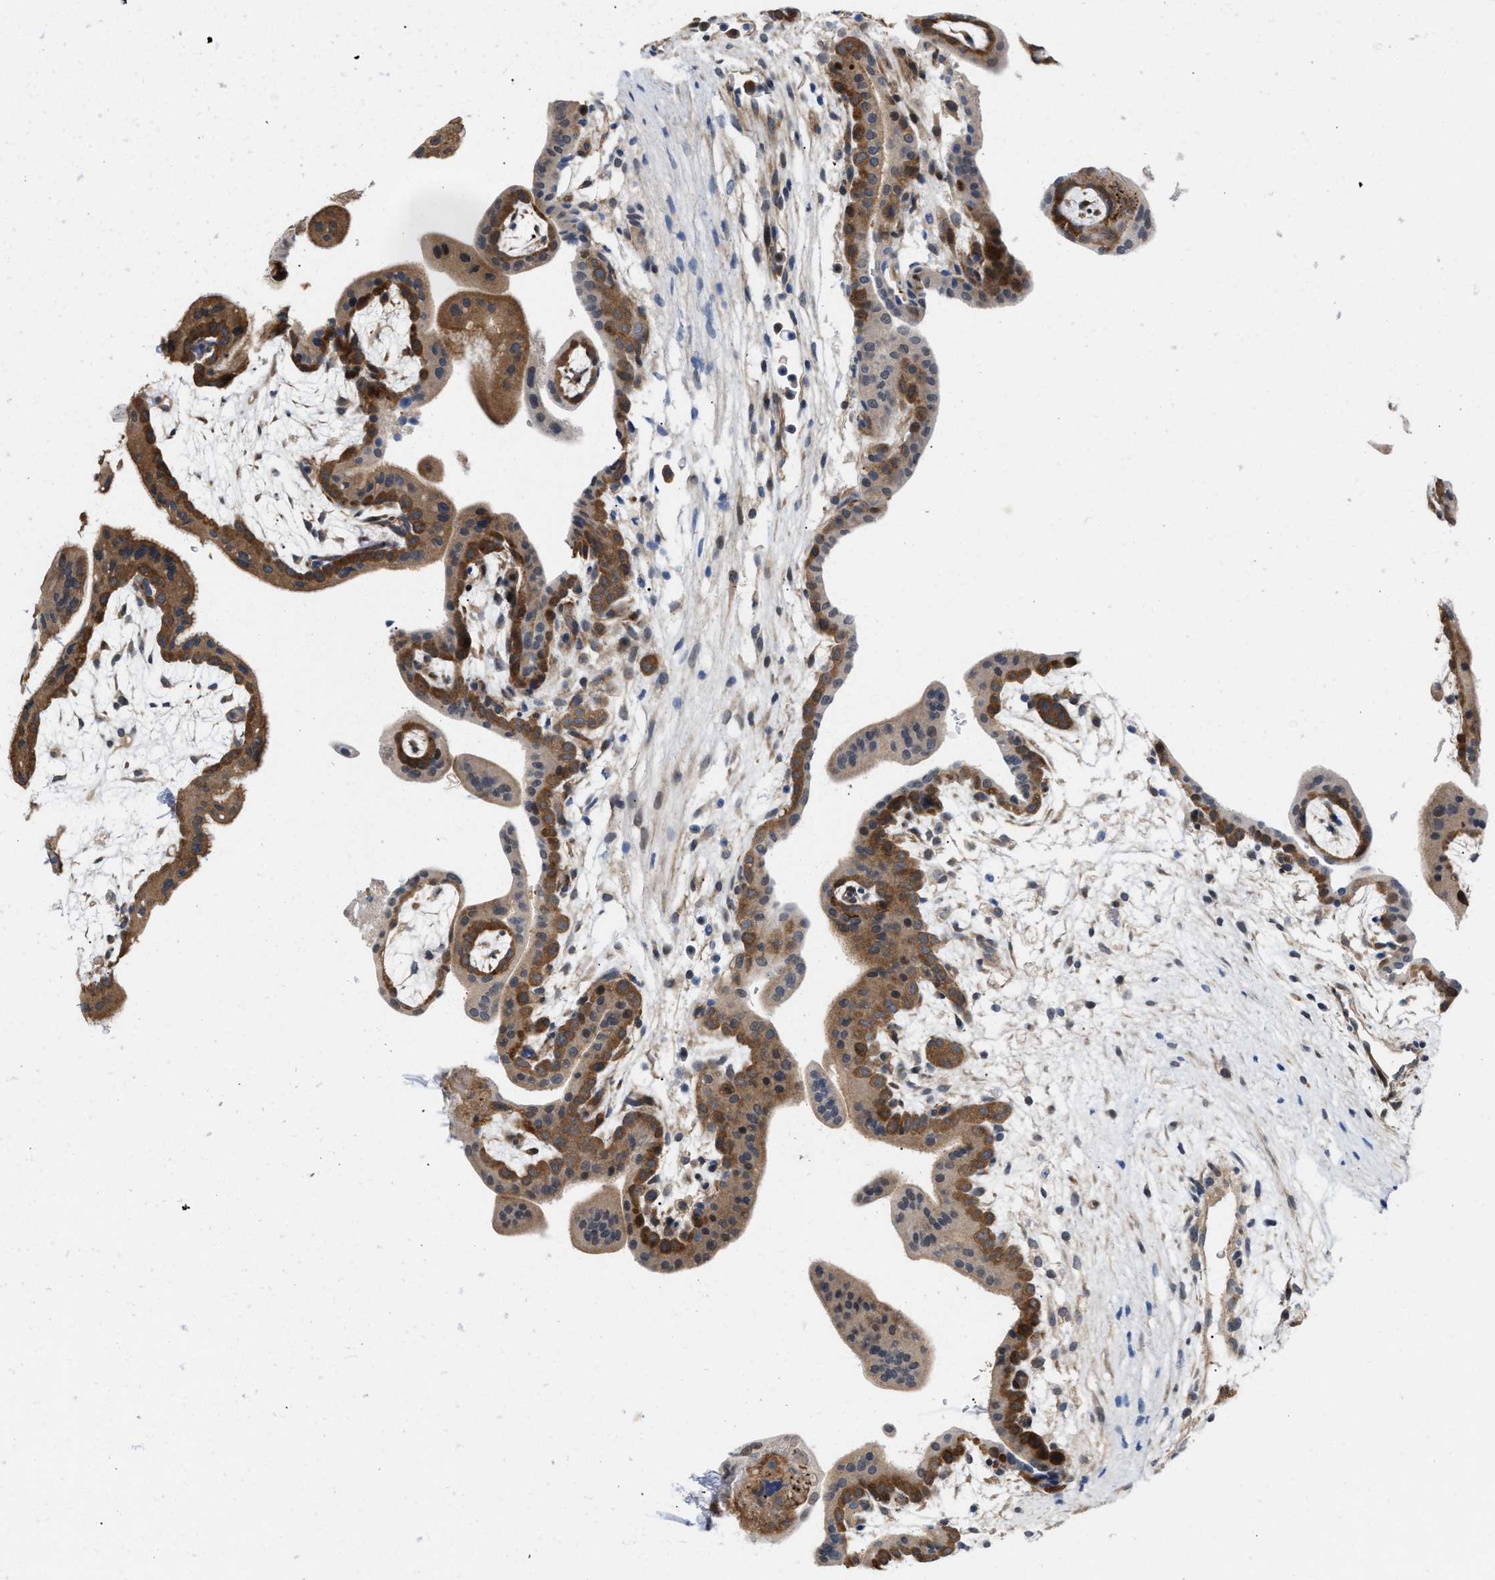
{"staining": {"intensity": "strong", "quantity": ">75%", "location": "cytoplasmic/membranous"}, "tissue": "placenta", "cell_type": "Trophoblastic cells", "image_type": "normal", "snomed": [{"axis": "morphology", "description": "Normal tissue, NOS"}, {"axis": "topography", "description": "Placenta"}], "caption": "Immunohistochemistry photomicrograph of benign human placenta stained for a protein (brown), which shows high levels of strong cytoplasmic/membranous expression in approximately >75% of trophoblastic cells.", "gene": "CSNK1A1", "patient": {"sex": "female", "age": 35}}